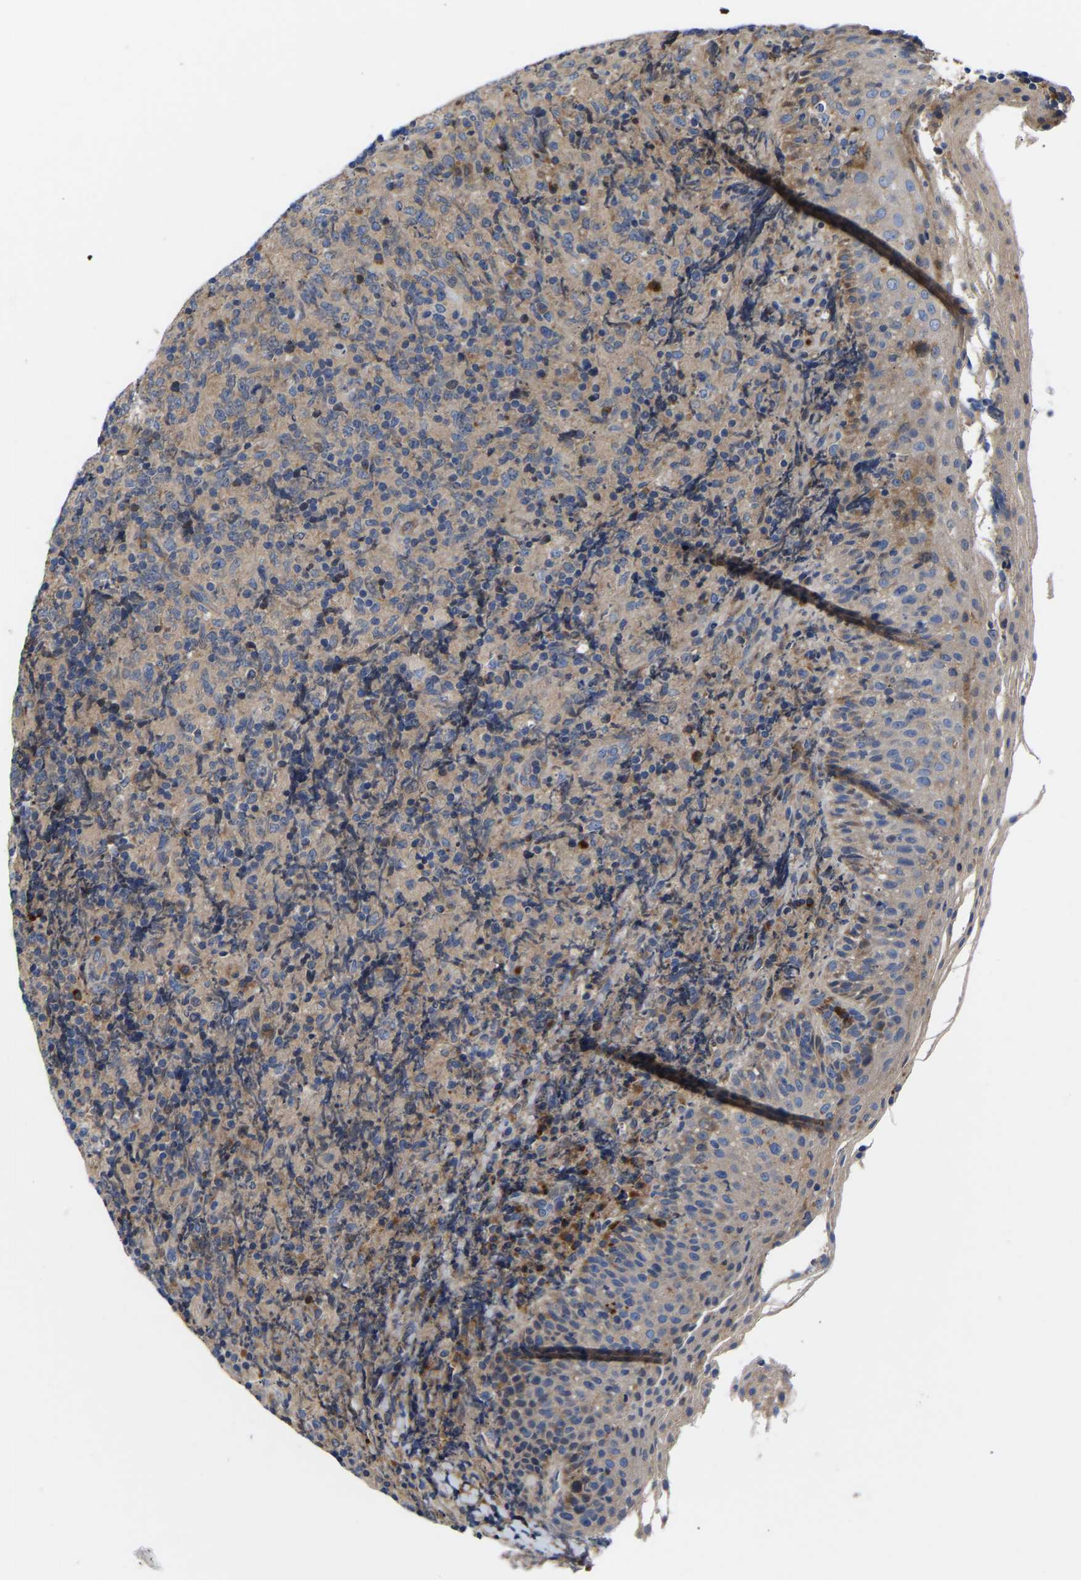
{"staining": {"intensity": "negative", "quantity": "none", "location": "none"}, "tissue": "lymphoma", "cell_type": "Tumor cells", "image_type": "cancer", "snomed": [{"axis": "morphology", "description": "Malignant lymphoma, non-Hodgkin's type, High grade"}, {"axis": "topography", "description": "Tonsil"}], "caption": "Histopathology image shows no protein staining in tumor cells of malignant lymphoma, non-Hodgkin's type (high-grade) tissue. The staining was performed using DAB (3,3'-diaminobenzidine) to visualize the protein expression in brown, while the nuclei were stained in blue with hematoxylin (Magnification: 20x).", "gene": "AIMP2", "patient": {"sex": "female", "age": 36}}